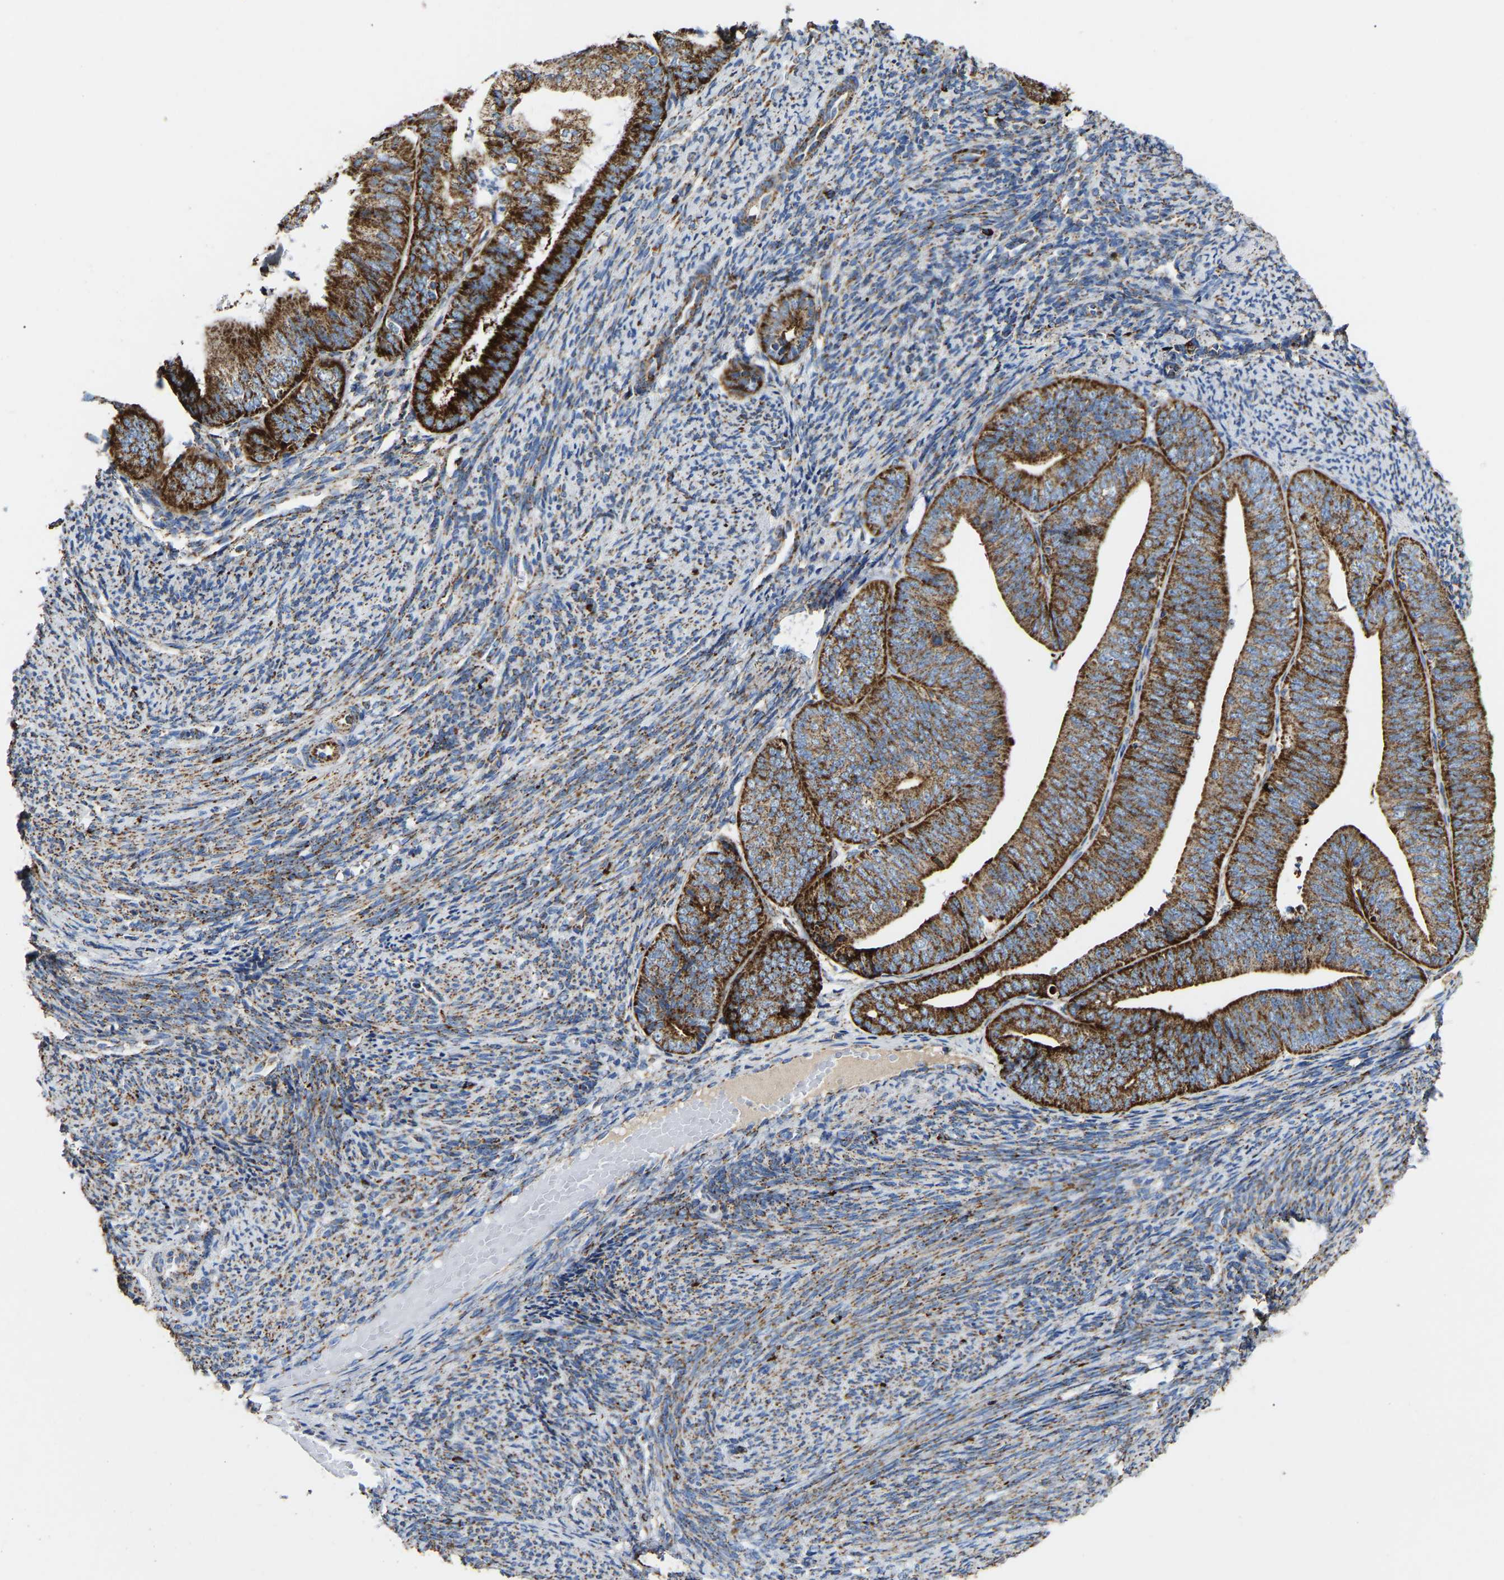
{"staining": {"intensity": "strong", "quantity": ">75%", "location": "cytoplasmic/membranous"}, "tissue": "endometrial cancer", "cell_type": "Tumor cells", "image_type": "cancer", "snomed": [{"axis": "morphology", "description": "Adenocarcinoma, NOS"}, {"axis": "topography", "description": "Endometrium"}], "caption": "This photomicrograph displays endometrial cancer (adenocarcinoma) stained with immunohistochemistry (IHC) to label a protein in brown. The cytoplasmic/membranous of tumor cells show strong positivity for the protein. Nuclei are counter-stained blue.", "gene": "HIBADH", "patient": {"sex": "female", "age": 63}}